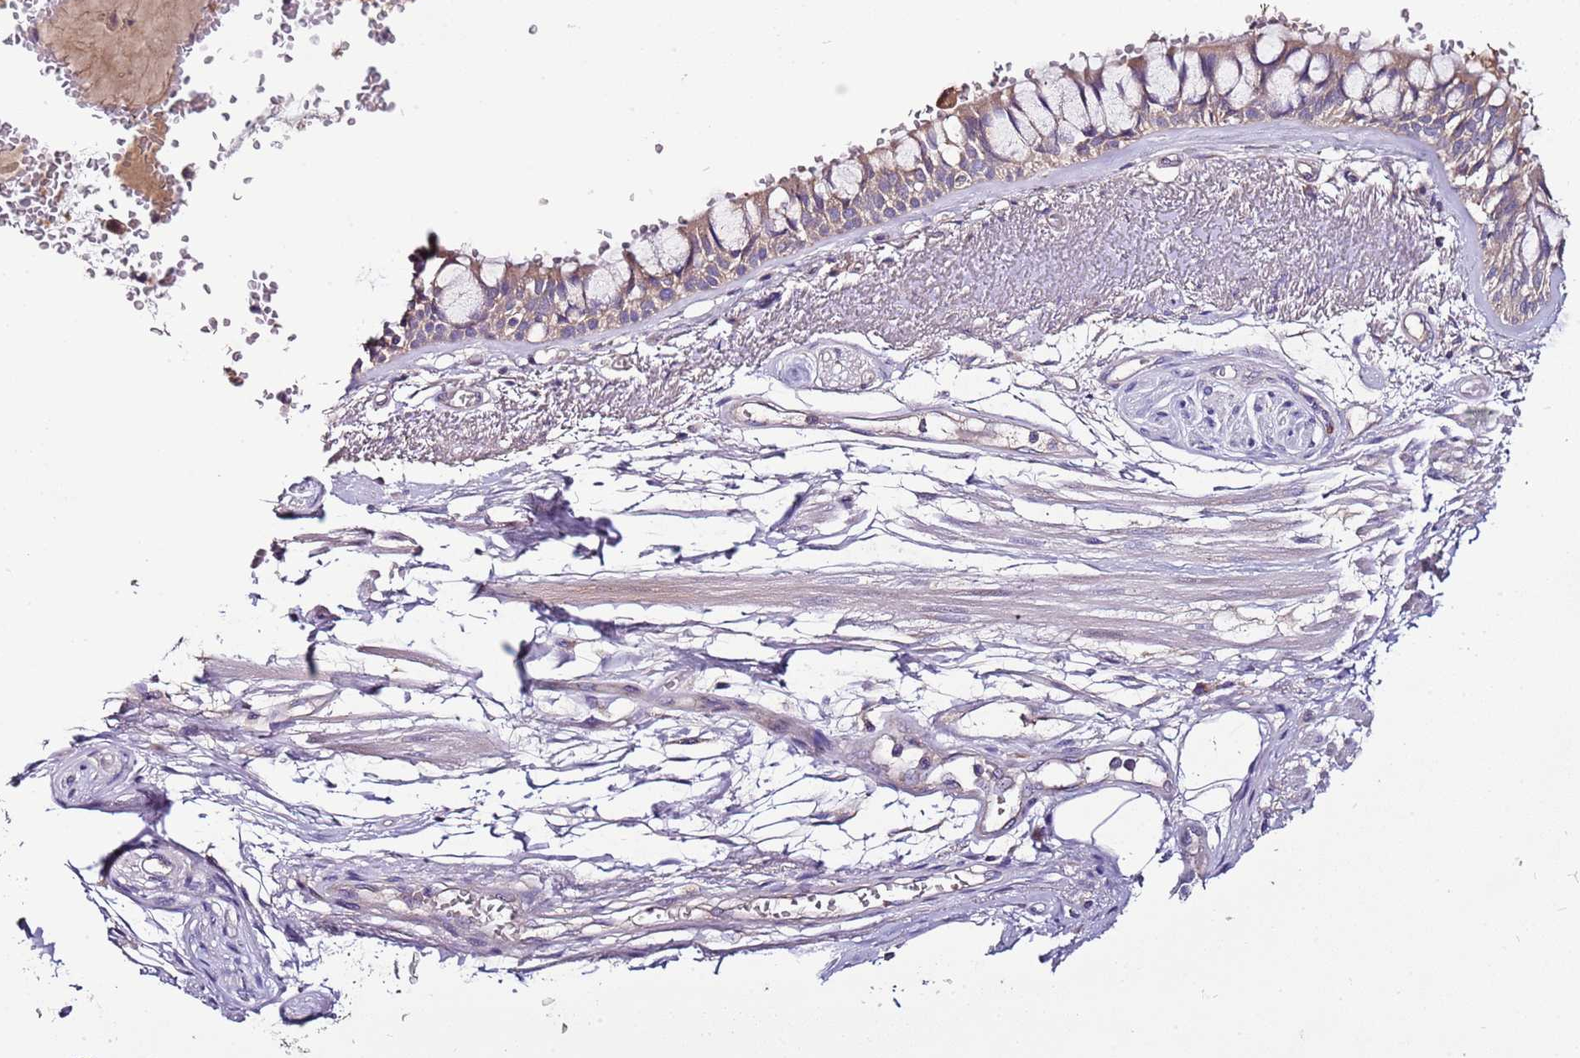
{"staining": {"intensity": "weak", "quantity": ">75%", "location": "cytoplasmic/membranous"}, "tissue": "bronchus", "cell_type": "Respiratory epithelial cells", "image_type": "normal", "snomed": [{"axis": "morphology", "description": "Normal tissue, NOS"}, {"axis": "topography", "description": "Bronchus"}], "caption": "The histopathology image demonstrates immunohistochemical staining of benign bronchus. There is weak cytoplasmic/membranous staining is appreciated in approximately >75% of respiratory epithelial cells.", "gene": "FAM20A", "patient": {"sex": "male", "age": 66}}